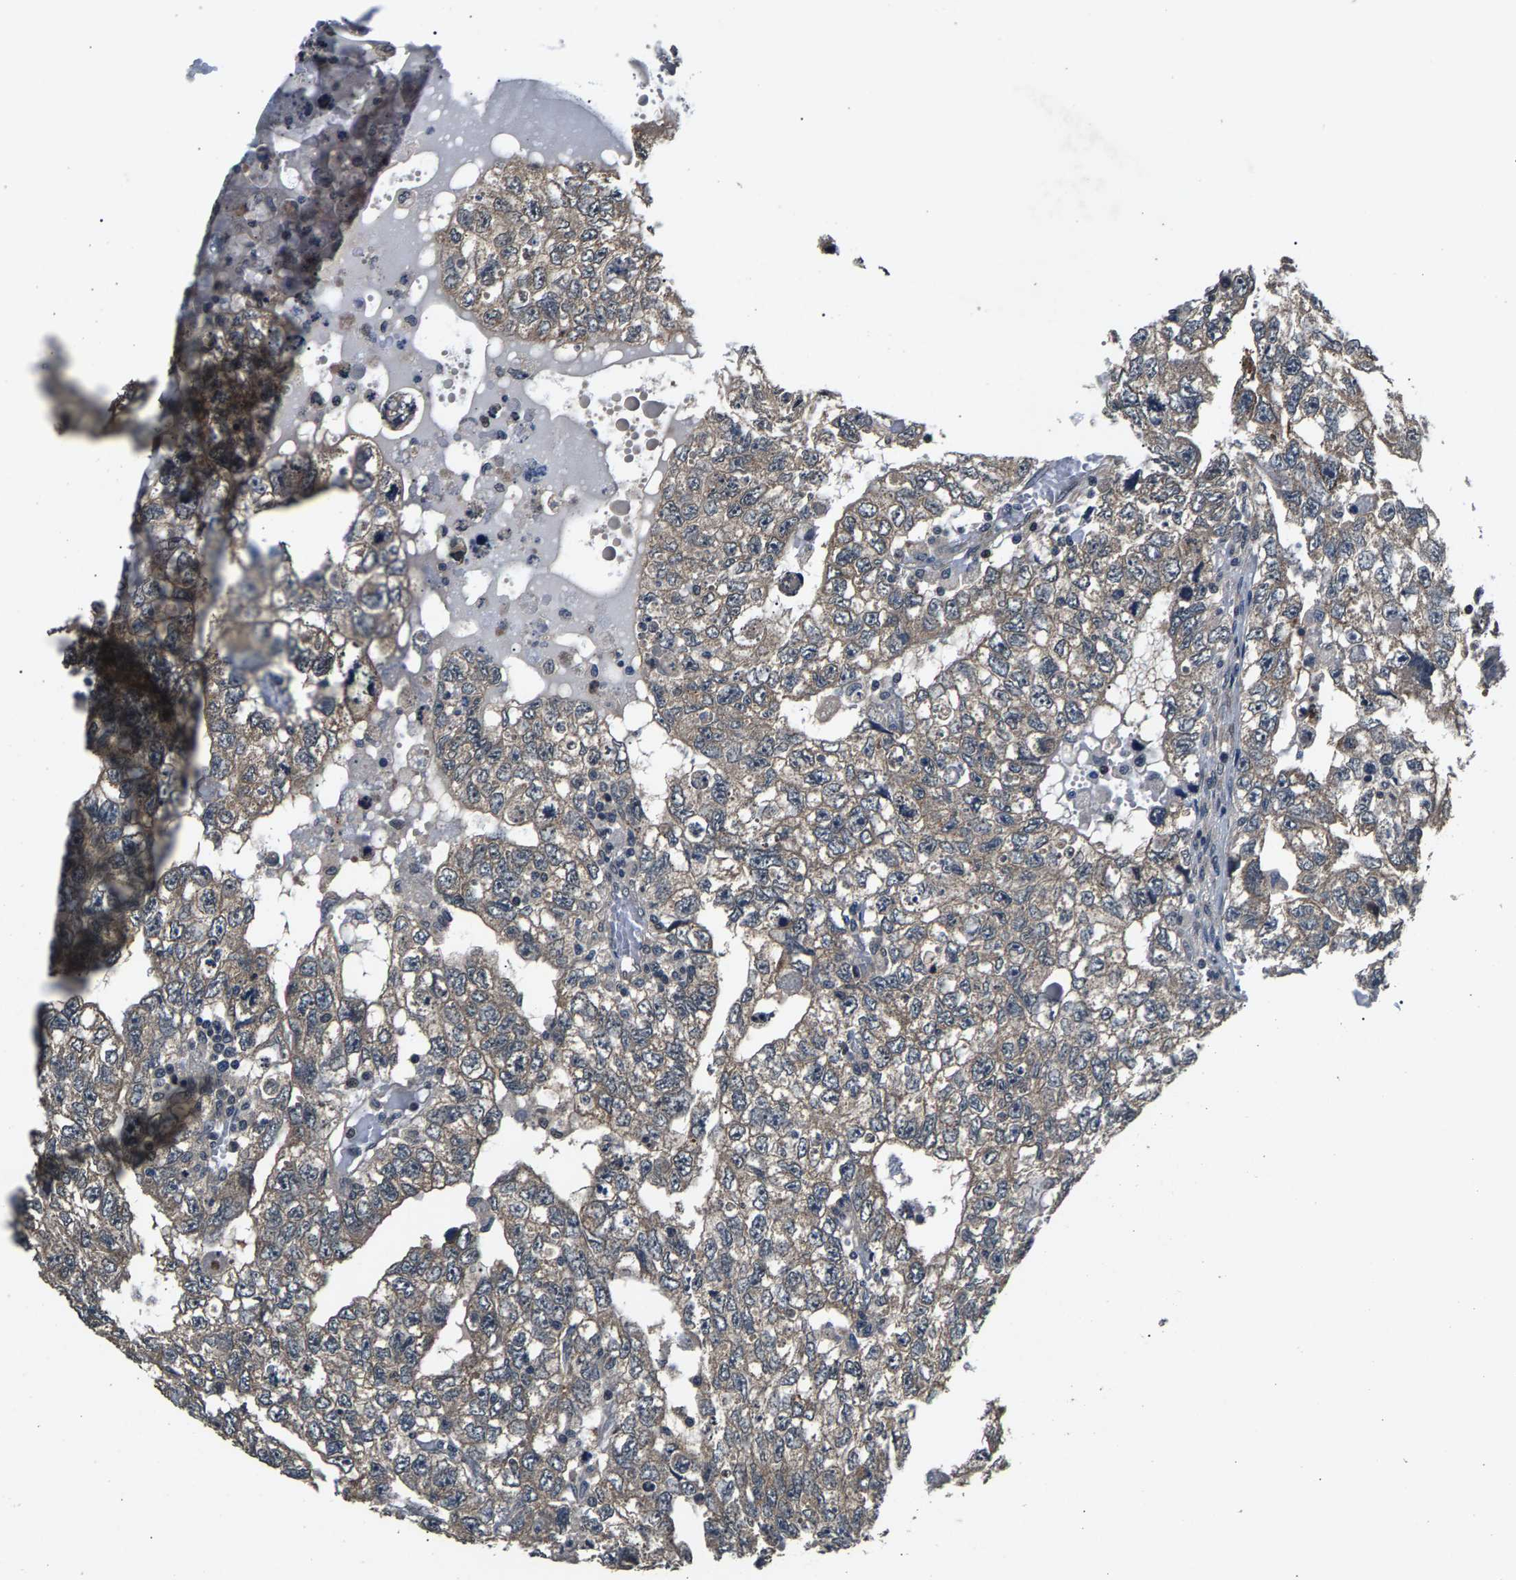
{"staining": {"intensity": "weak", "quantity": "25%-75%", "location": "cytoplasmic/membranous"}, "tissue": "testis cancer", "cell_type": "Tumor cells", "image_type": "cancer", "snomed": [{"axis": "morphology", "description": "Carcinoma, Embryonal, NOS"}, {"axis": "topography", "description": "Testis"}], "caption": "IHC histopathology image of neoplastic tissue: human embryonal carcinoma (testis) stained using IHC reveals low levels of weak protein expression localized specifically in the cytoplasmic/membranous of tumor cells, appearing as a cytoplasmic/membranous brown color.", "gene": "RBM33", "patient": {"sex": "male", "age": 36}}